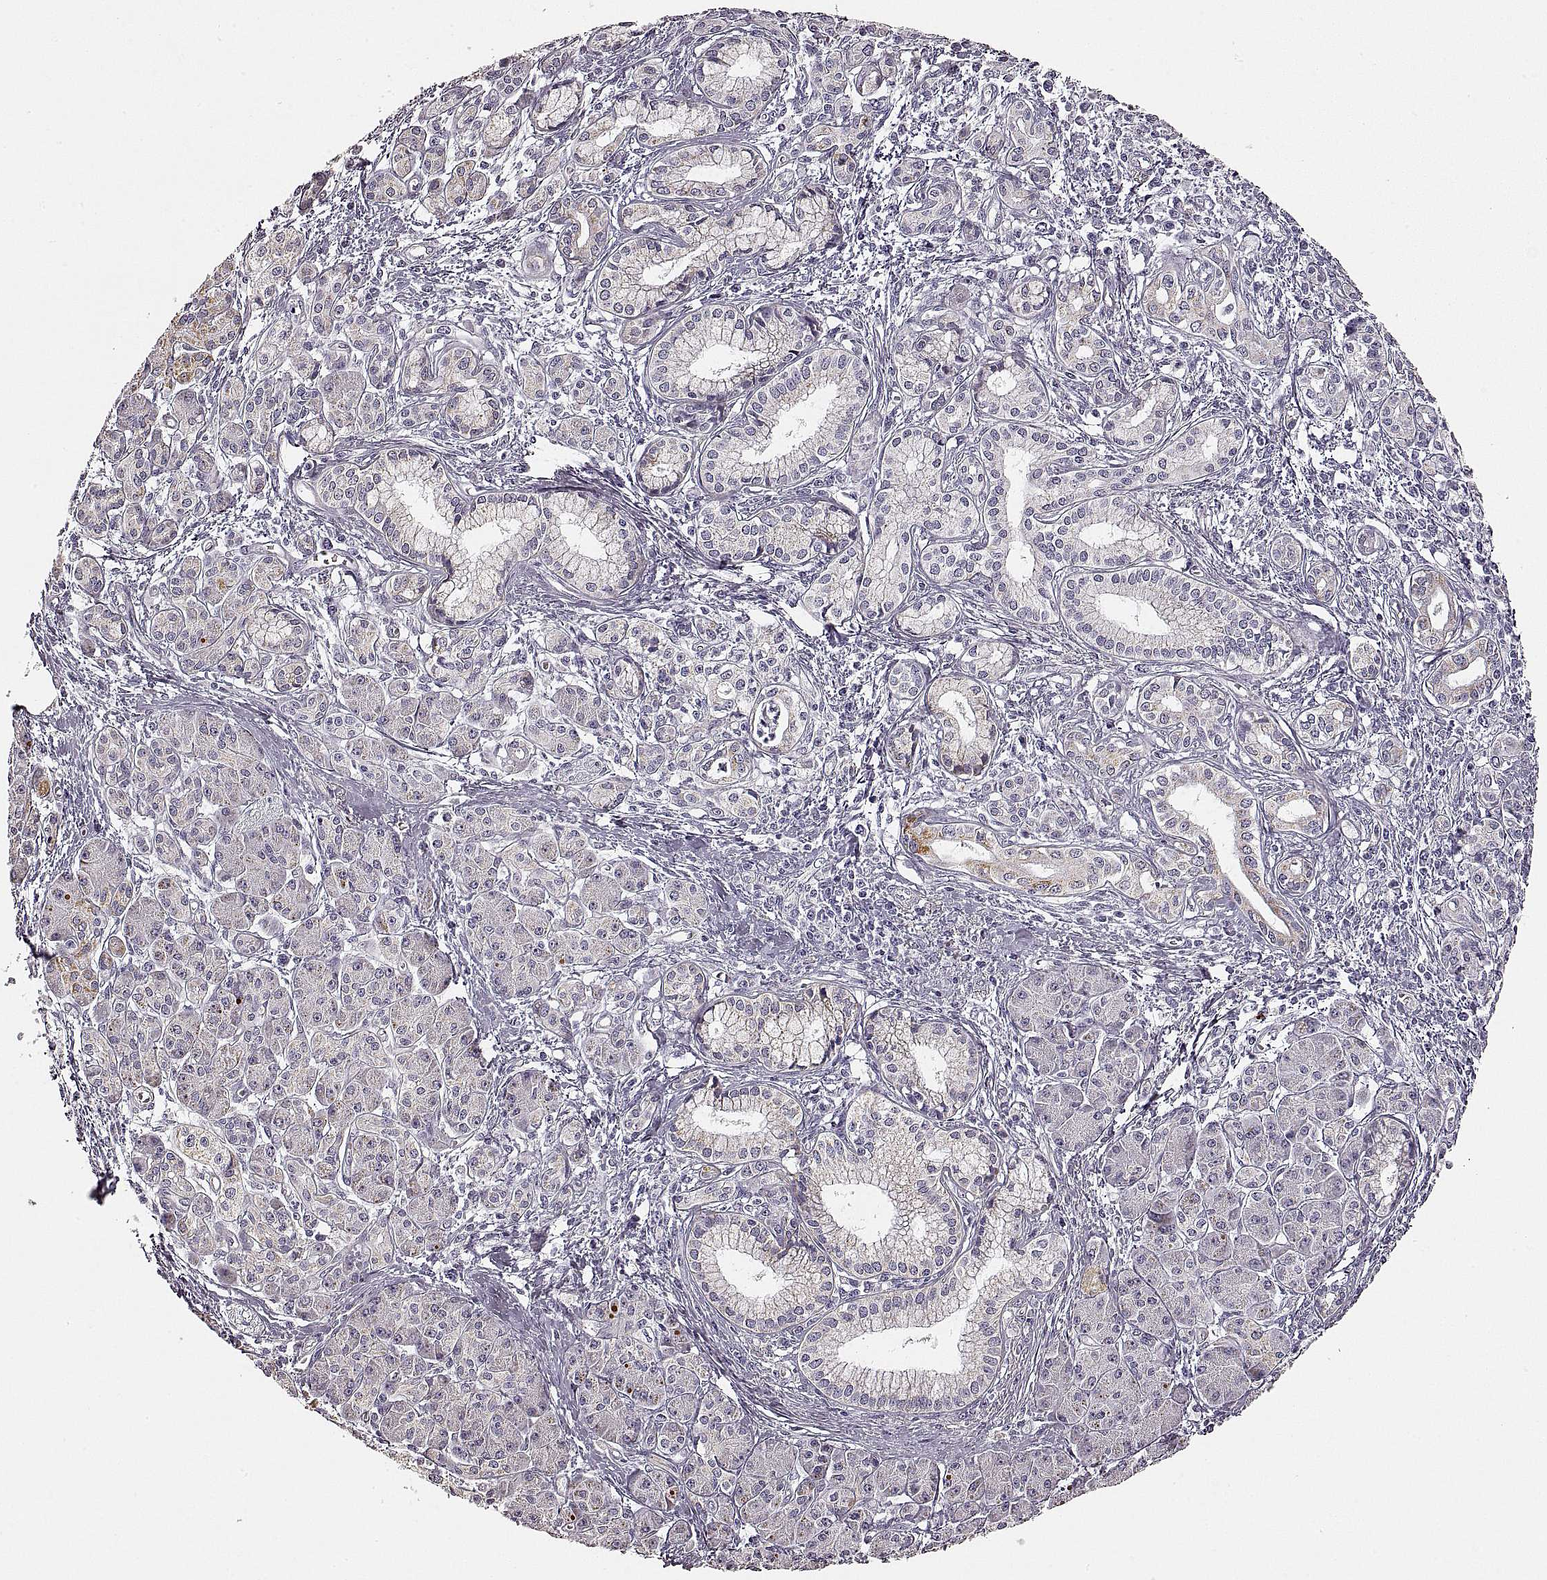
{"staining": {"intensity": "negative", "quantity": "none", "location": "none"}, "tissue": "pancreatic cancer", "cell_type": "Tumor cells", "image_type": "cancer", "snomed": [{"axis": "morphology", "description": "Adenocarcinoma, NOS"}, {"axis": "topography", "description": "Pancreas"}], "caption": "High power microscopy micrograph of an IHC photomicrograph of adenocarcinoma (pancreatic), revealing no significant staining in tumor cells.", "gene": "RDH13", "patient": {"sex": "male", "age": 70}}